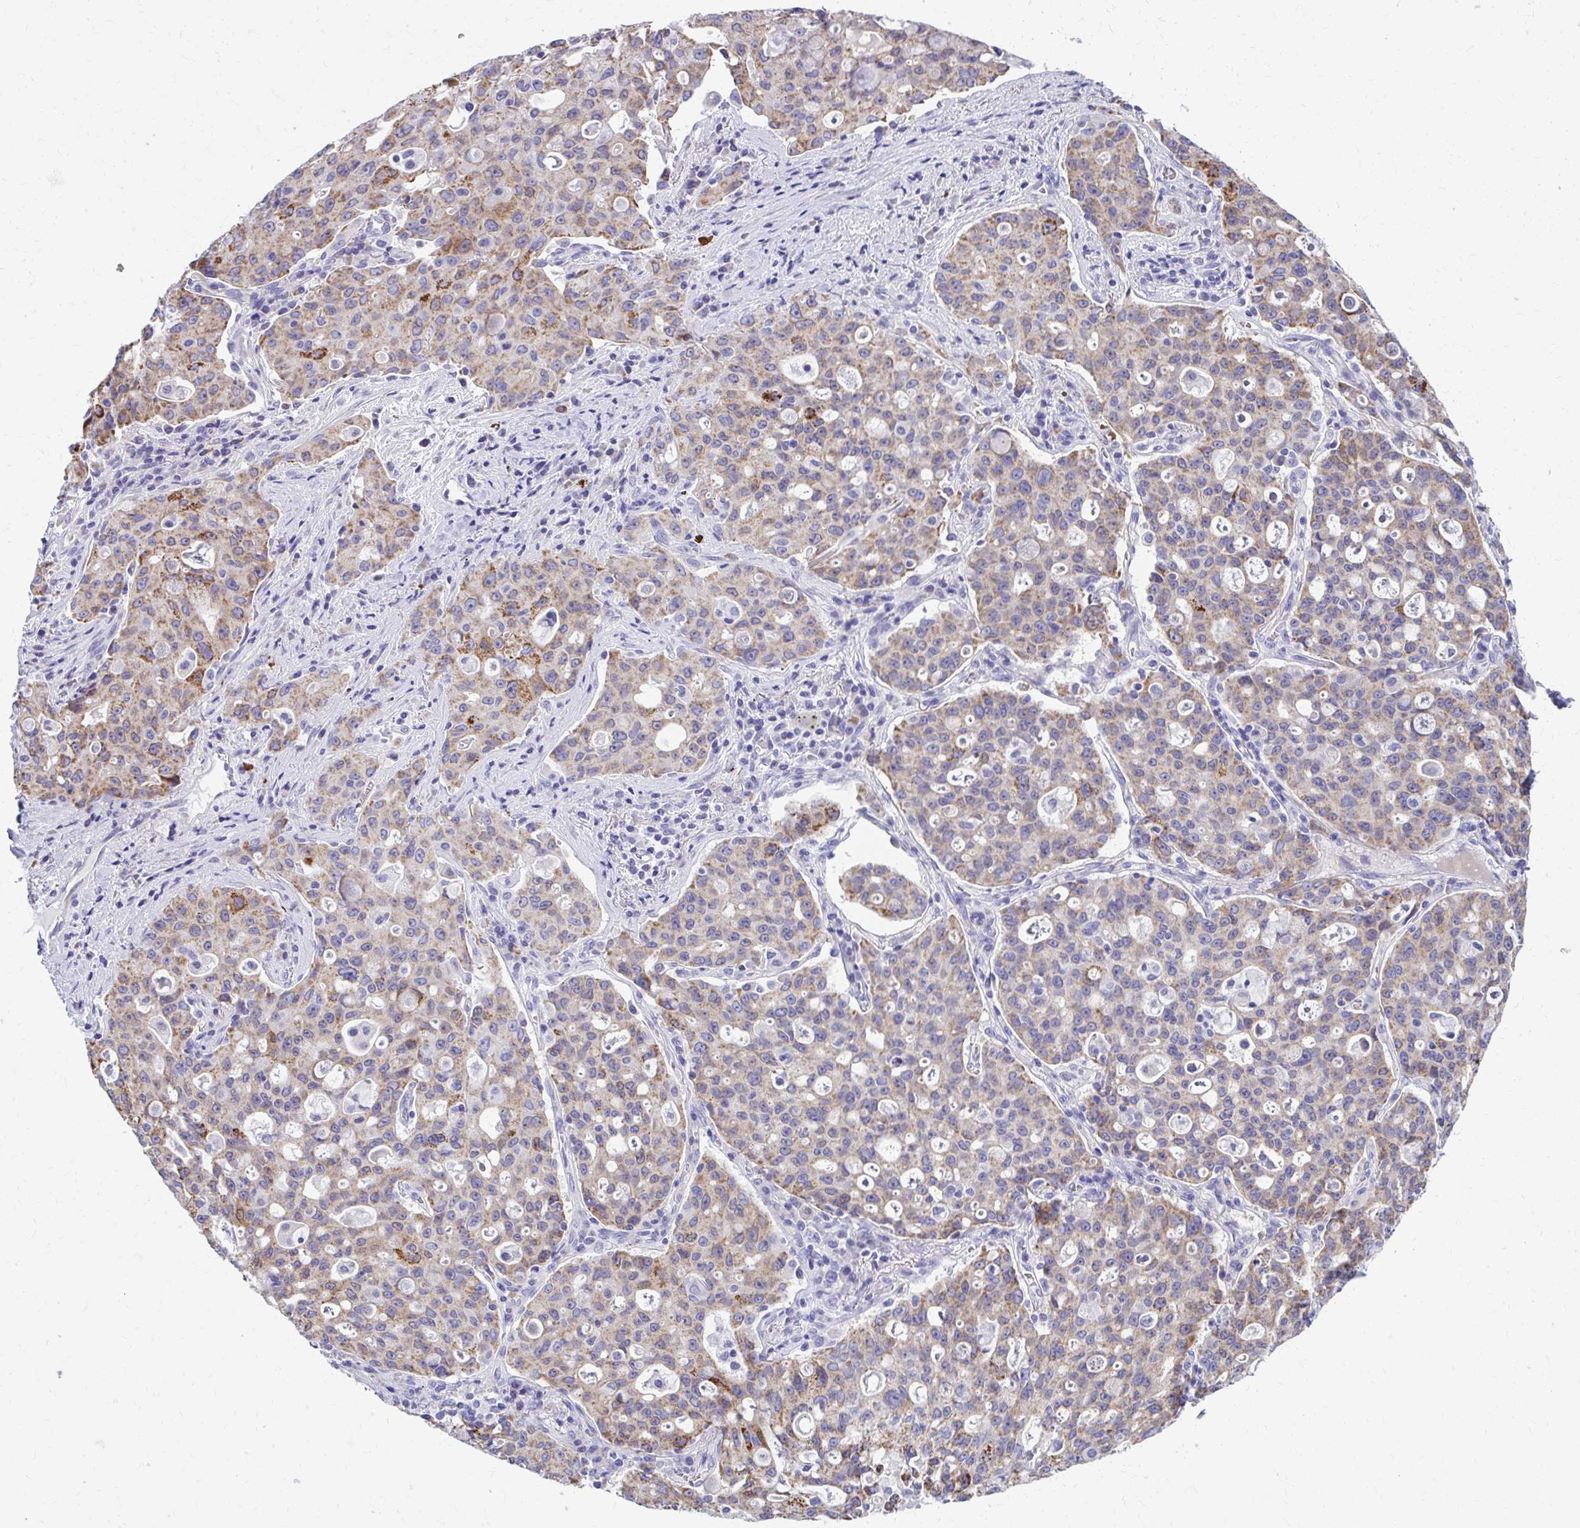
{"staining": {"intensity": "moderate", "quantity": "<25%", "location": "cytoplasmic/membranous"}, "tissue": "lung cancer", "cell_type": "Tumor cells", "image_type": "cancer", "snomed": [{"axis": "morphology", "description": "Adenocarcinoma, NOS"}, {"axis": "topography", "description": "Lung"}], "caption": "Immunohistochemical staining of human lung cancer (adenocarcinoma) shows low levels of moderate cytoplasmic/membranous protein staining in about <25% of tumor cells.", "gene": "IL37", "patient": {"sex": "female", "age": 44}}